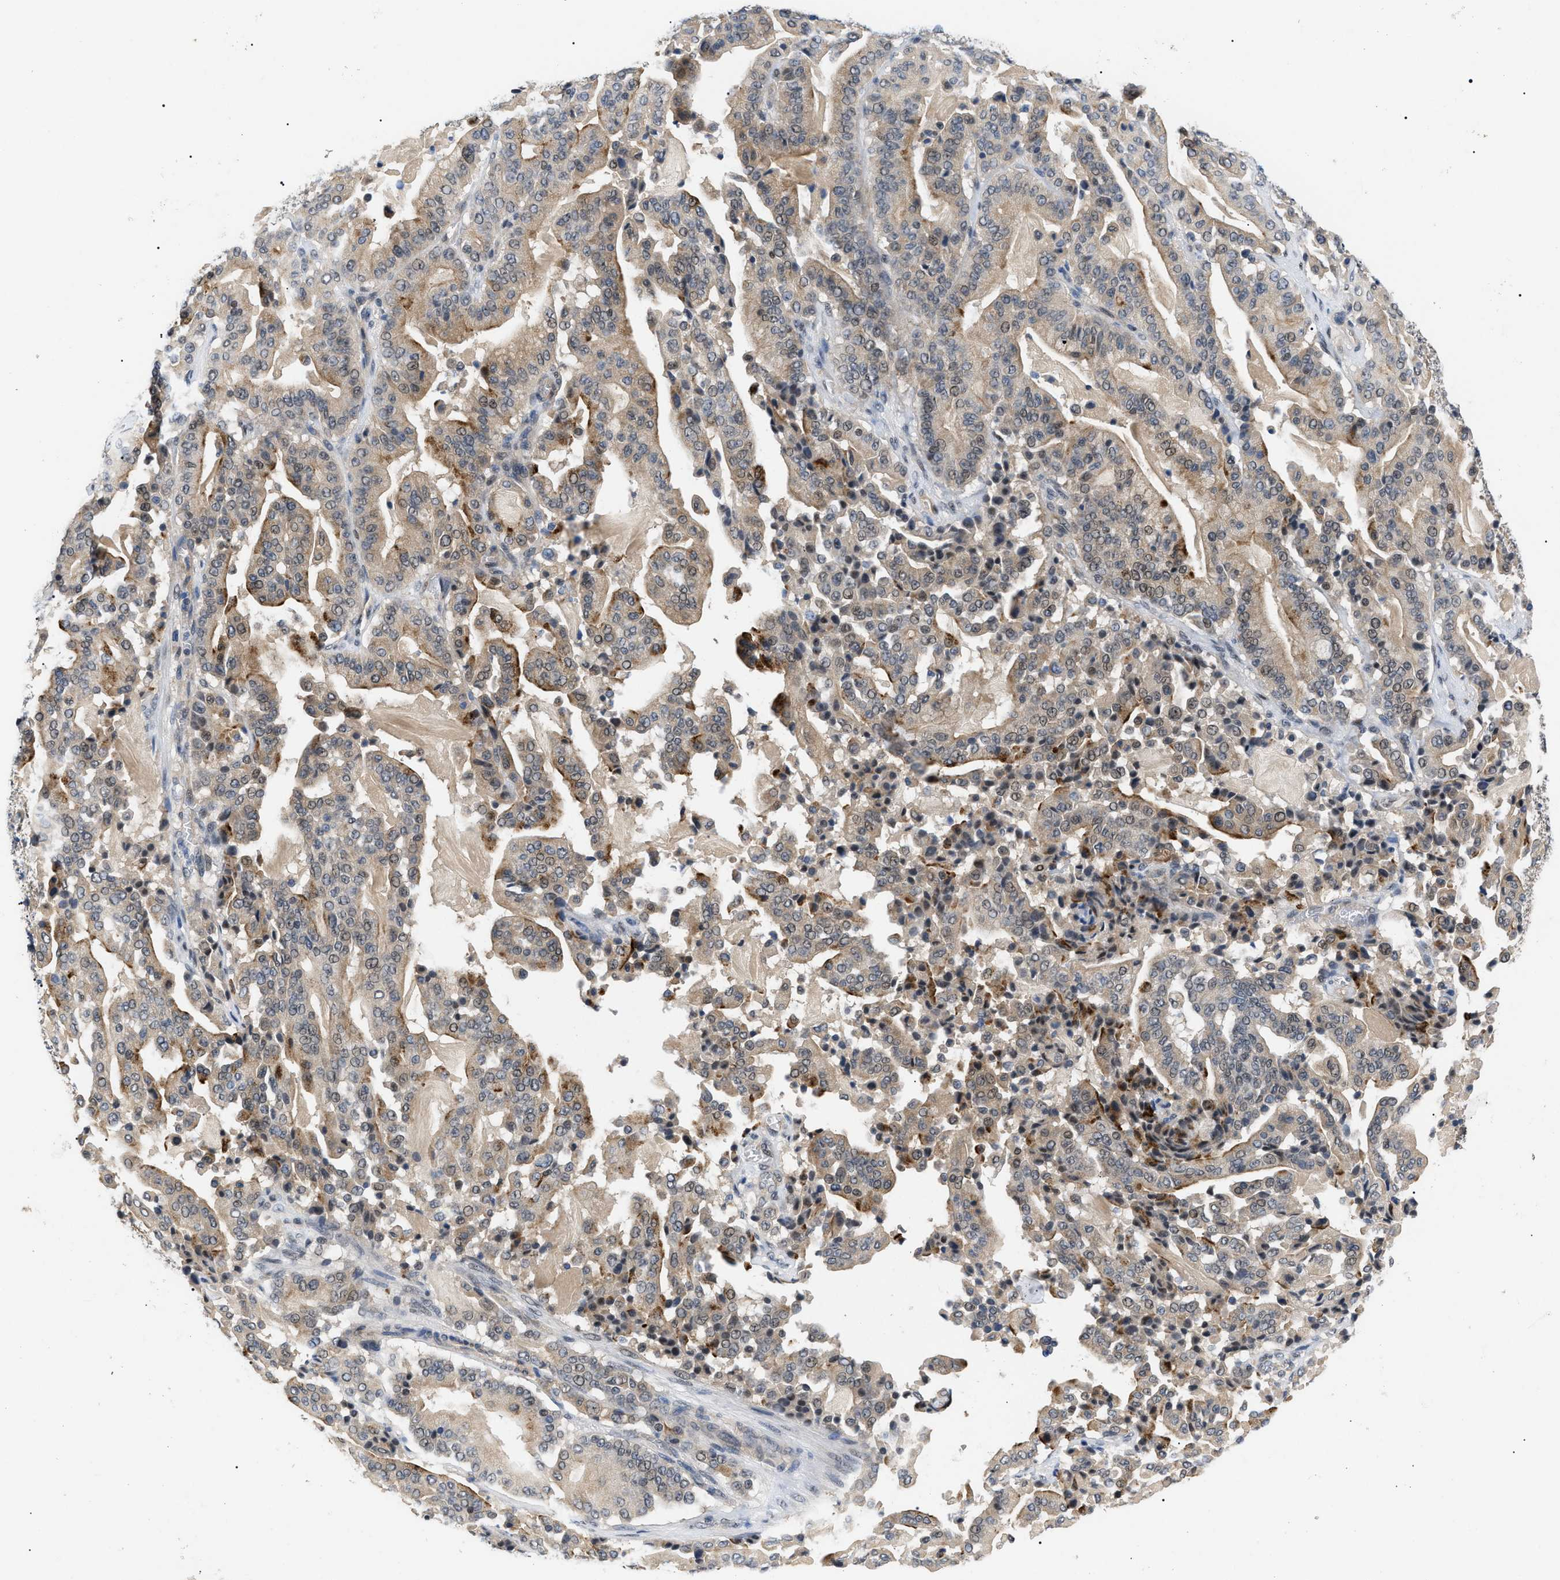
{"staining": {"intensity": "moderate", "quantity": ">75%", "location": "cytoplasmic/membranous"}, "tissue": "pancreatic cancer", "cell_type": "Tumor cells", "image_type": "cancer", "snomed": [{"axis": "morphology", "description": "Adenocarcinoma, NOS"}, {"axis": "topography", "description": "Pancreas"}], "caption": "Immunohistochemical staining of pancreatic adenocarcinoma exhibits medium levels of moderate cytoplasmic/membranous expression in approximately >75% of tumor cells.", "gene": "GARRE1", "patient": {"sex": "male", "age": 63}}